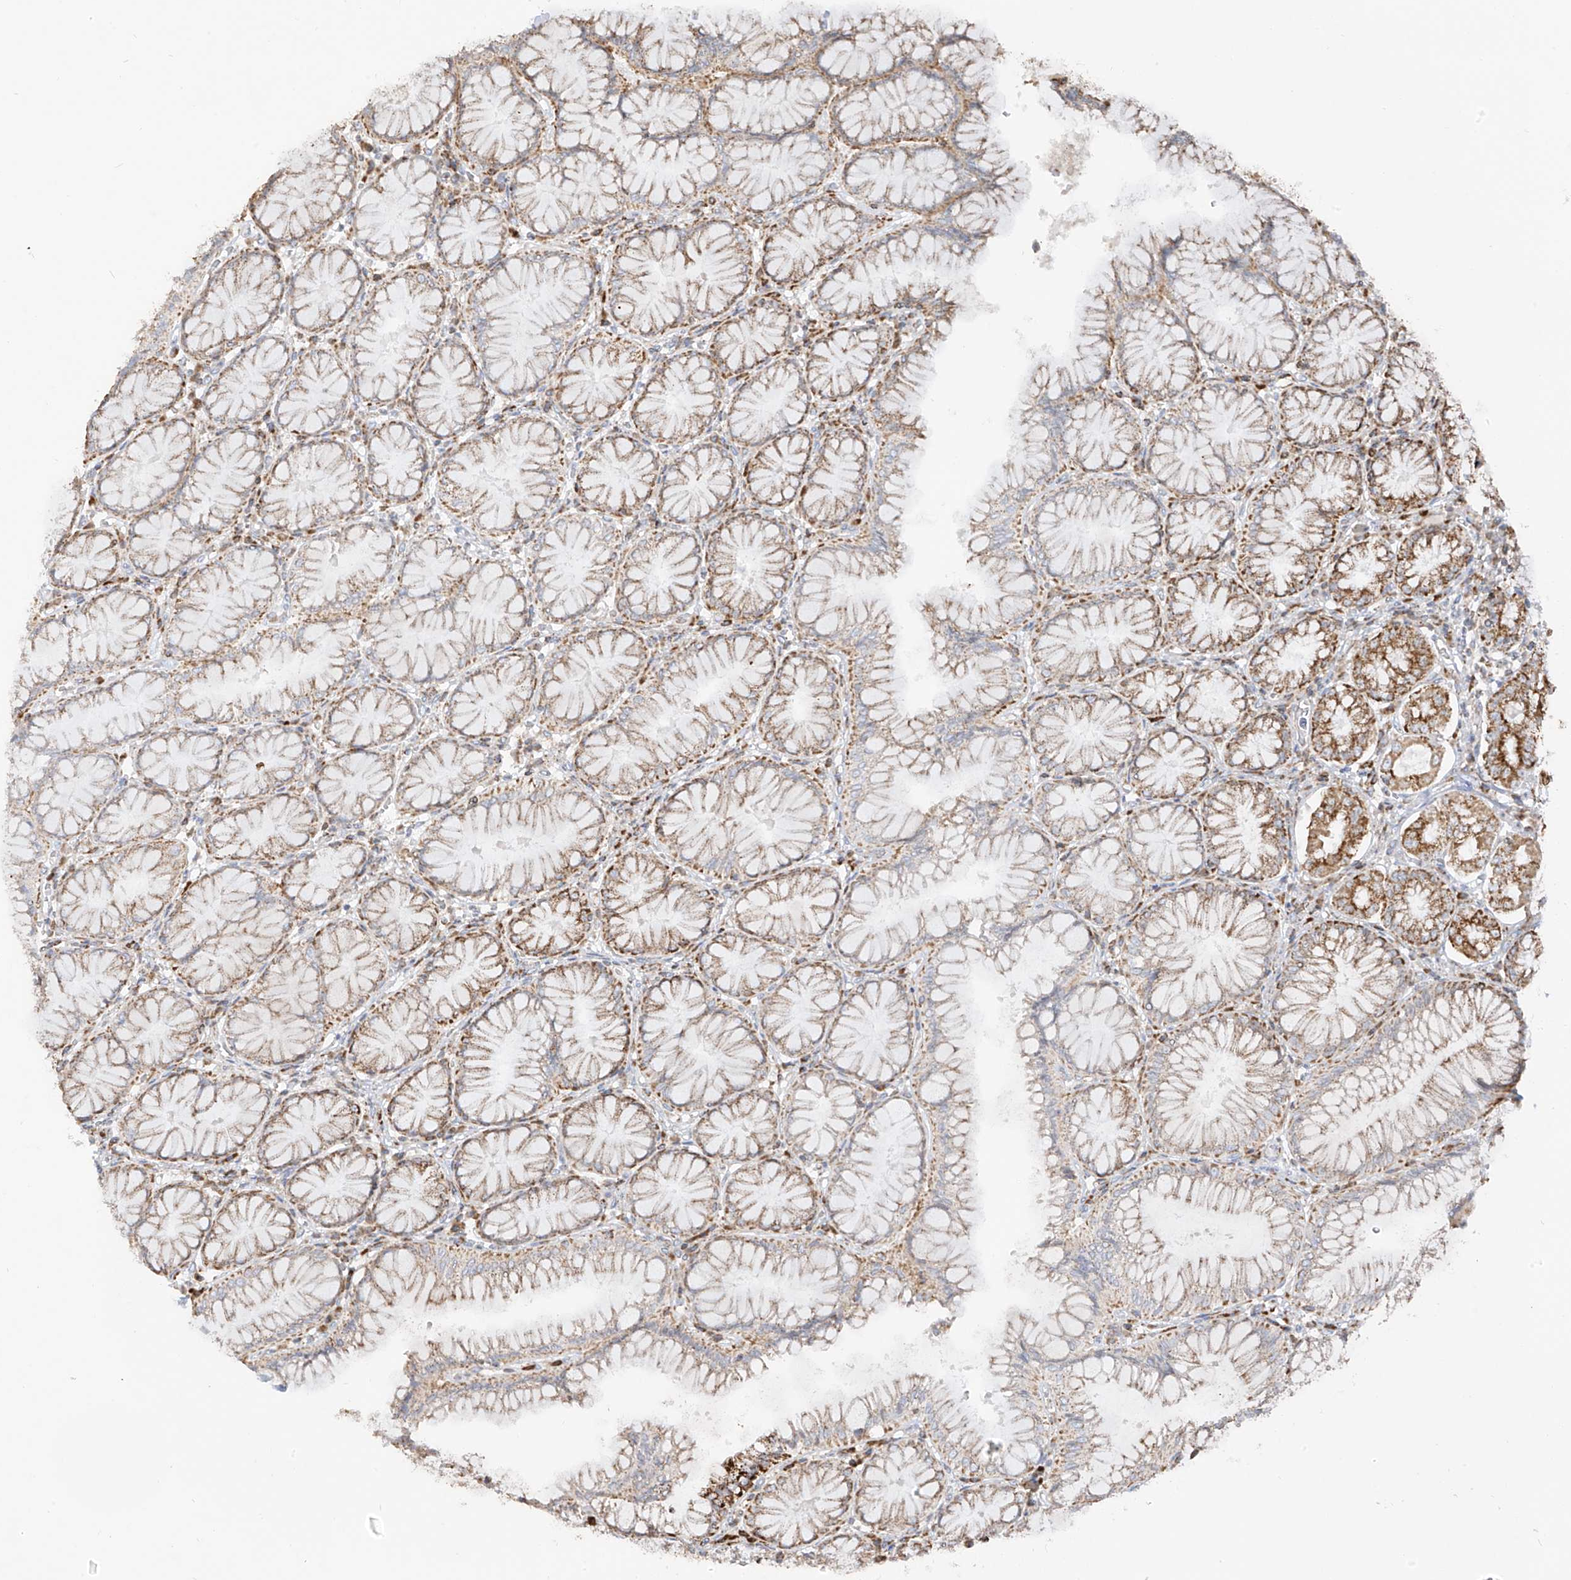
{"staining": {"intensity": "moderate", "quantity": ">75%", "location": "cytoplasmic/membranous"}, "tissue": "stomach", "cell_type": "Glandular cells", "image_type": "normal", "snomed": [{"axis": "morphology", "description": "Normal tissue, NOS"}, {"axis": "topography", "description": "Stomach, lower"}], "caption": "A high-resolution photomicrograph shows immunohistochemistry staining of benign stomach, which displays moderate cytoplasmic/membranous positivity in about >75% of glandular cells.", "gene": "ETHE1", "patient": {"sex": "female", "age": 56}}